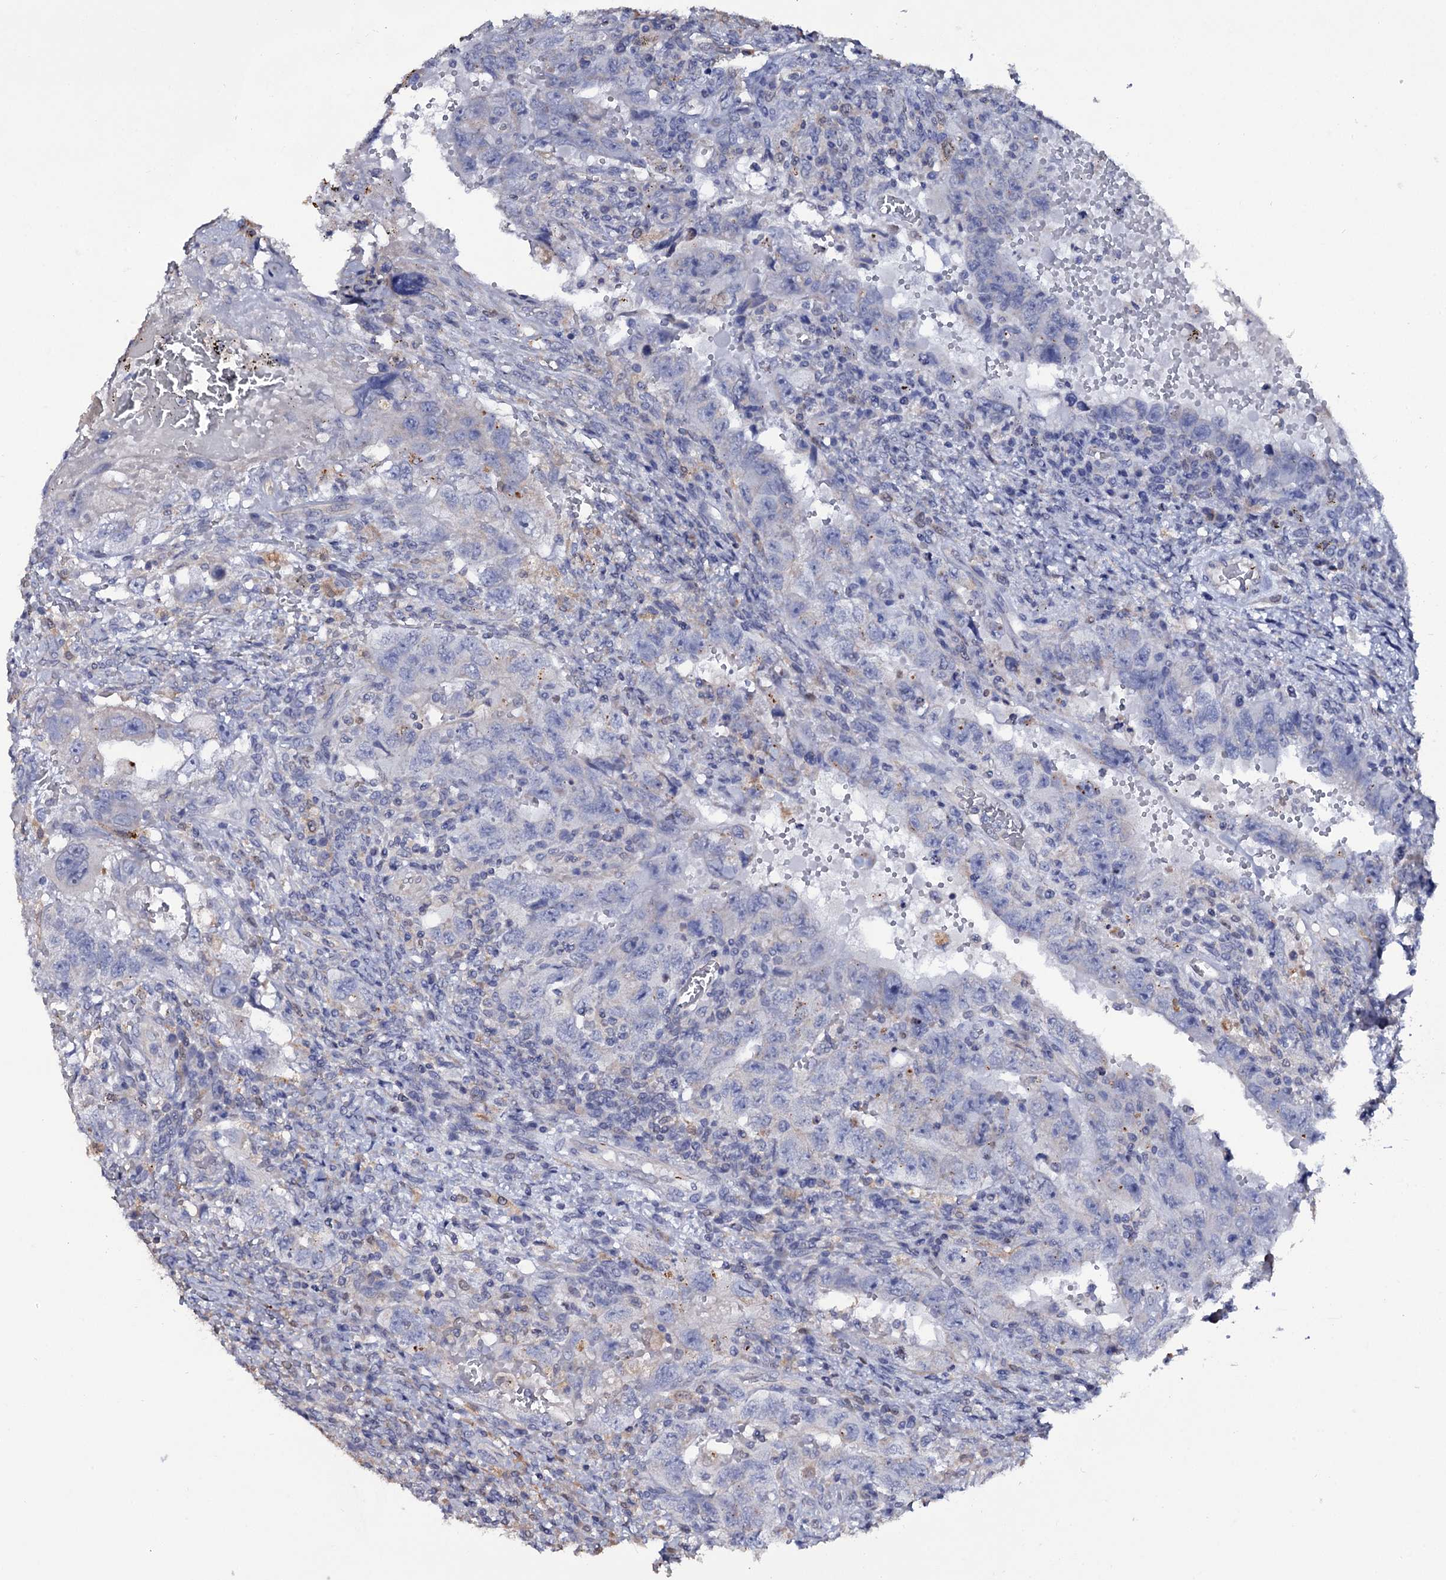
{"staining": {"intensity": "negative", "quantity": "none", "location": "none"}, "tissue": "testis cancer", "cell_type": "Tumor cells", "image_type": "cancer", "snomed": [{"axis": "morphology", "description": "Carcinoma, Embryonal, NOS"}, {"axis": "topography", "description": "Testis"}], "caption": "A histopathology image of human testis embryonal carcinoma is negative for staining in tumor cells.", "gene": "CRYL1", "patient": {"sex": "male", "age": 26}}